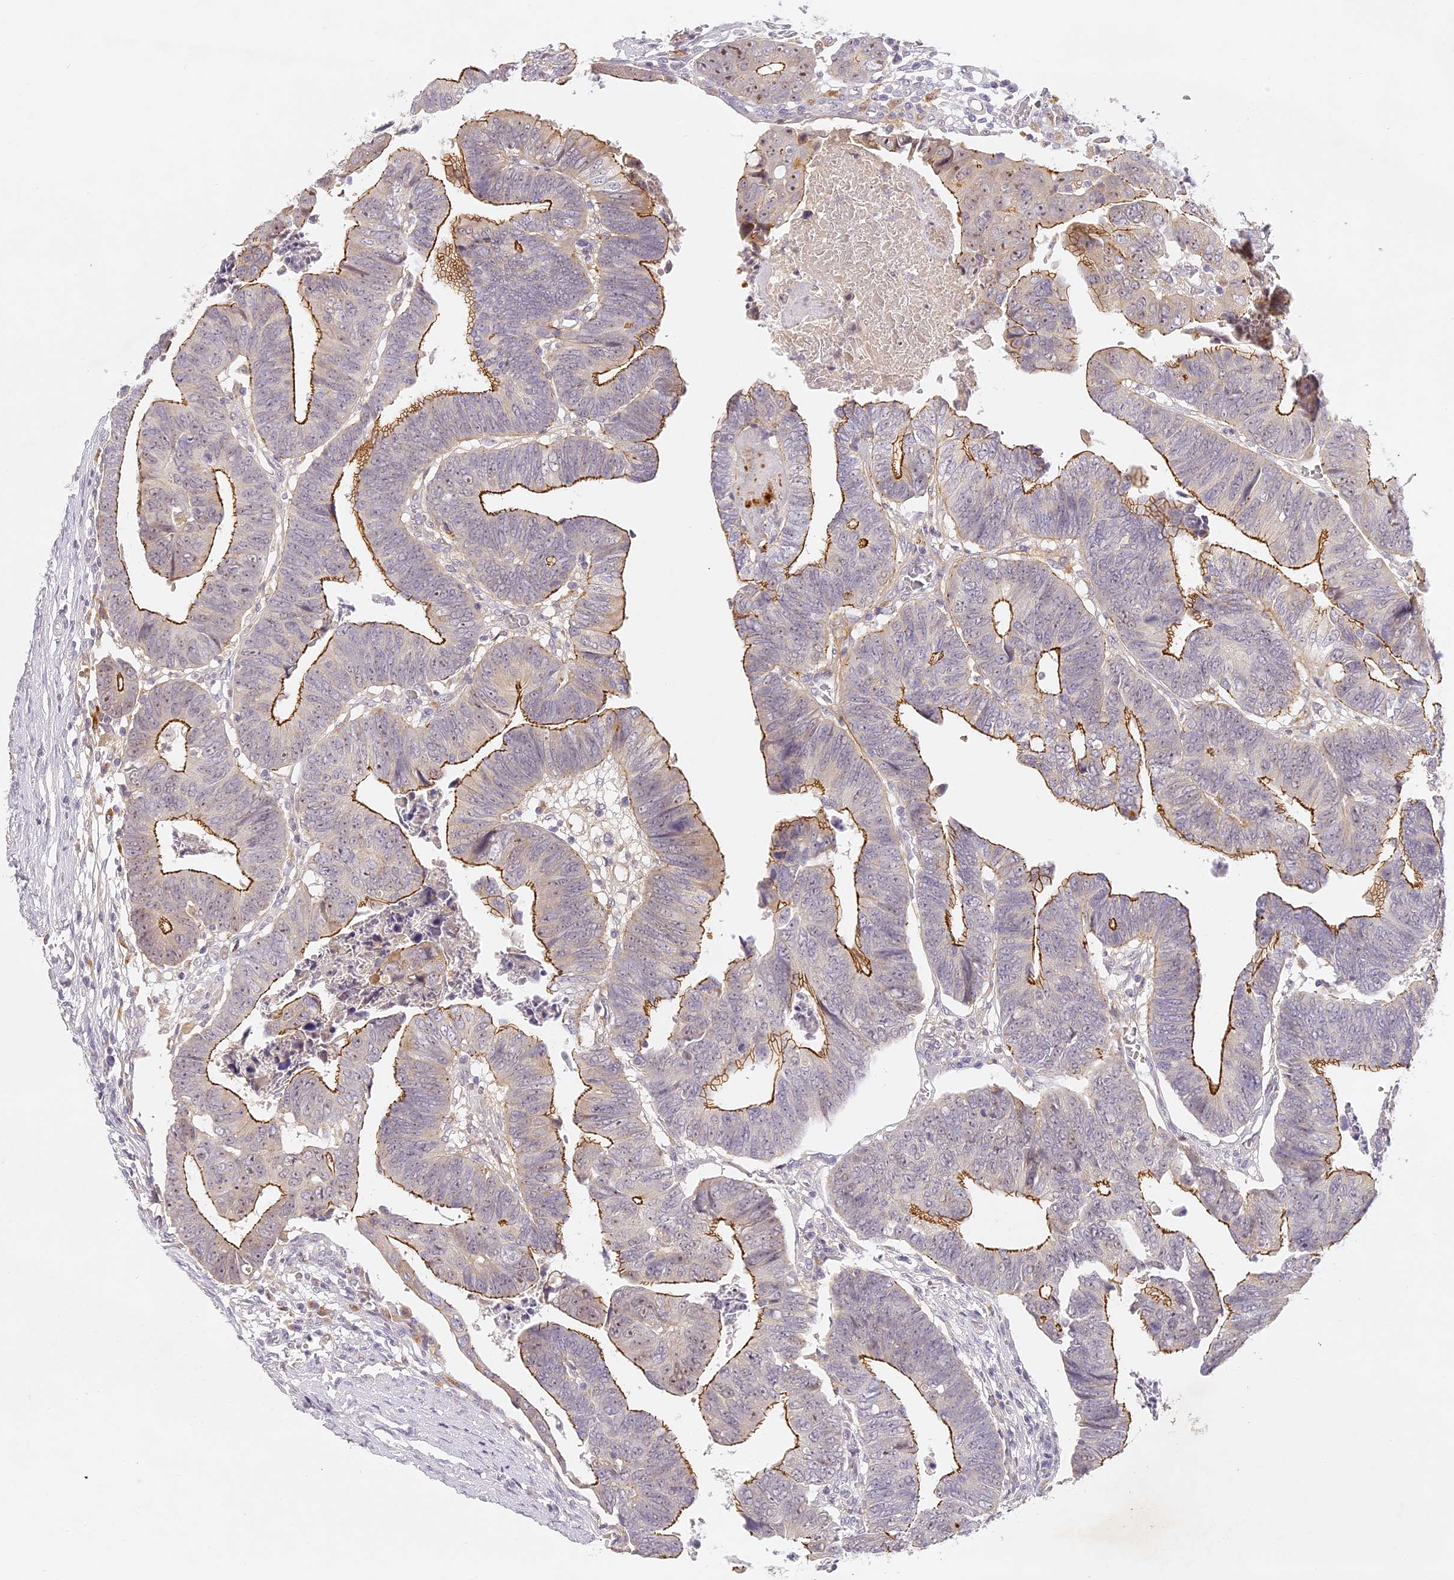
{"staining": {"intensity": "strong", "quantity": "25%-75%", "location": "cytoplasmic/membranous"}, "tissue": "colorectal cancer", "cell_type": "Tumor cells", "image_type": "cancer", "snomed": [{"axis": "morphology", "description": "Adenocarcinoma, NOS"}, {"axis": "topography", "description": "Rectum"}], "caption": "Immunohistochemical staining of colorectal cancer demonstrates high levels of strong cytoplasmic/membranous protein expression in approximately 25%-75% of tumor cells. (DAB (3,3'-diaminobenzidine) IHC, brown staining for protein, blue staining for nuclei).", "gene": "ELL3", "patient": {"sex": "female", "age": 65}}